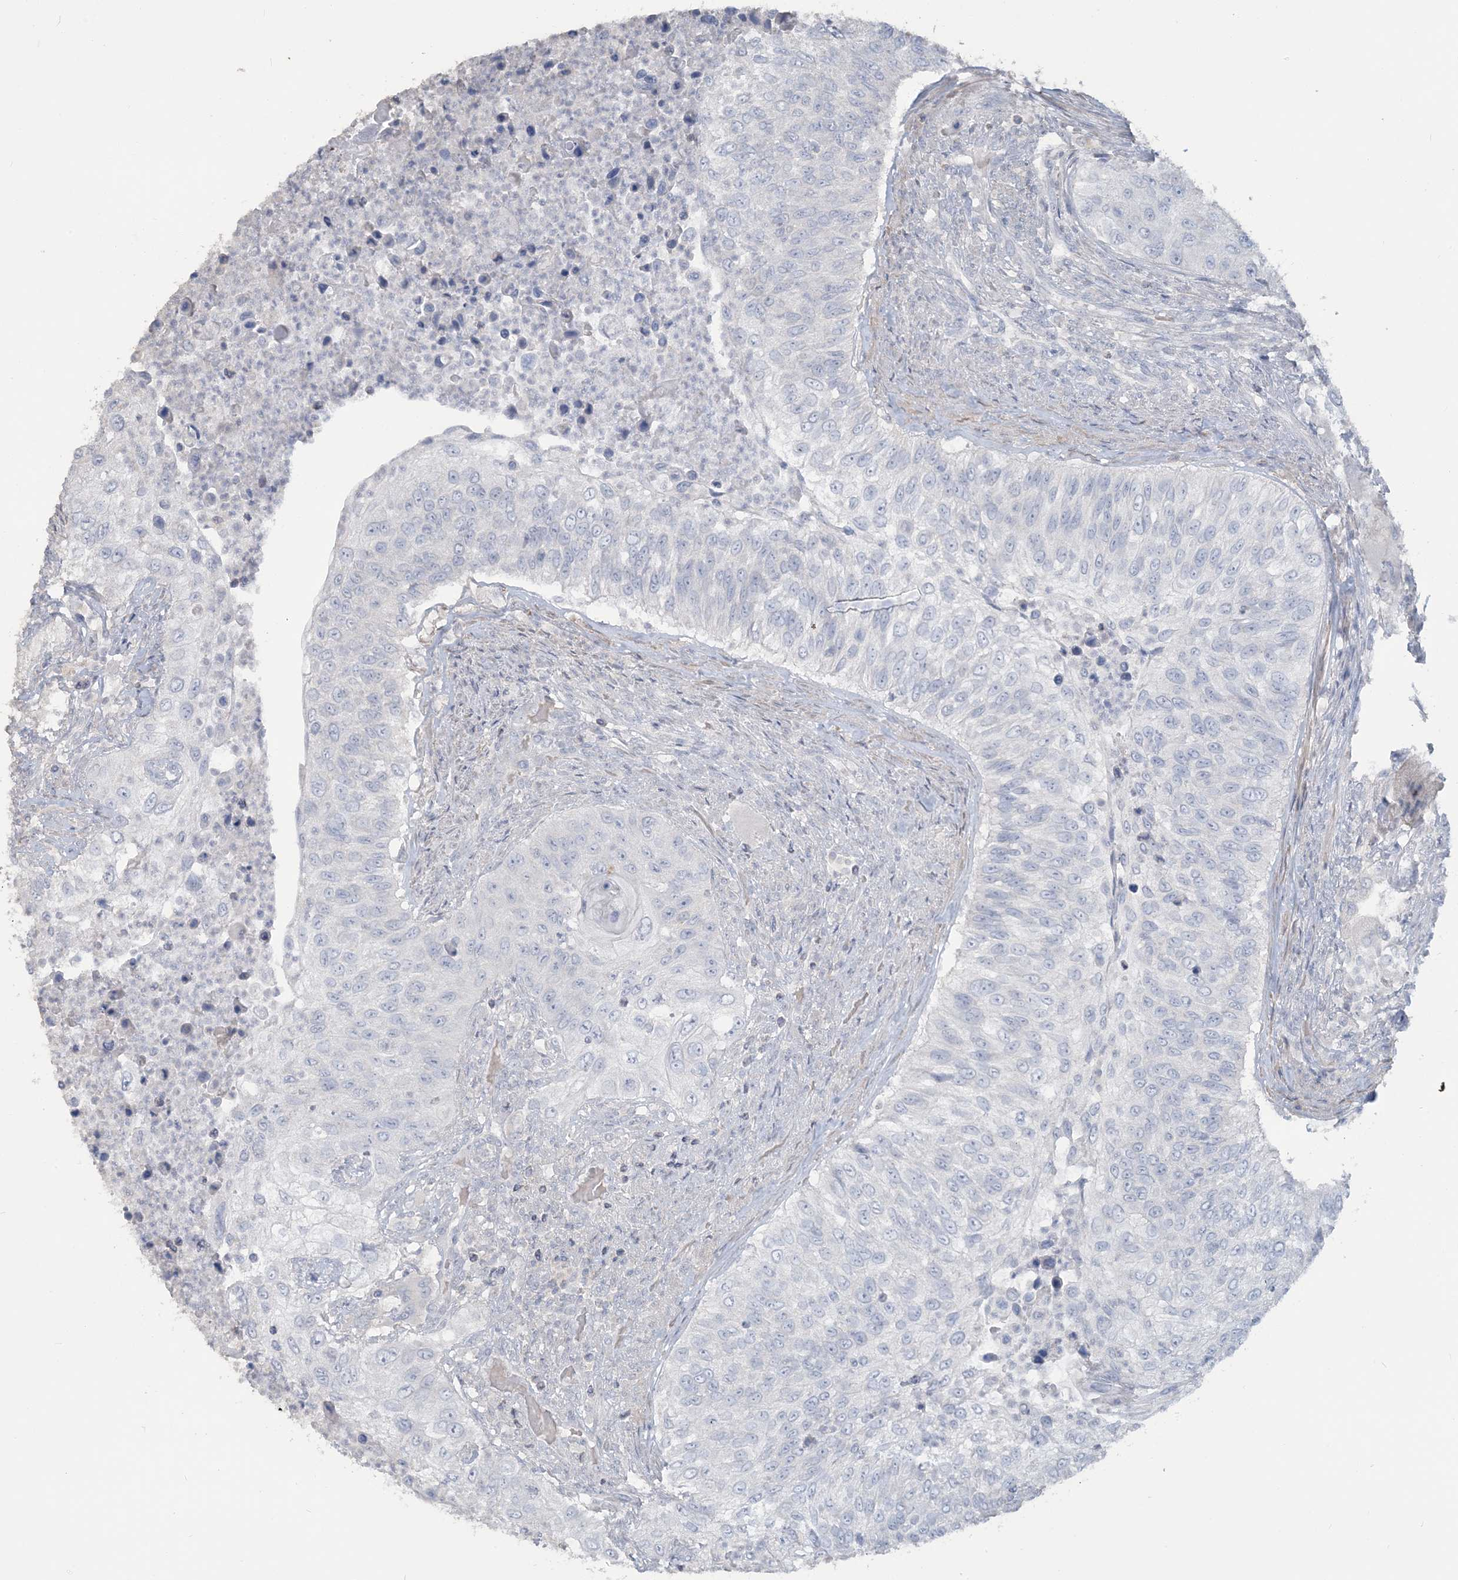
{"staining": {"intensity": "negative", "quantity": "none", "location": "none"}, "tissue": "urothelial cancer", "cell_type": "Tumor cells", "image_type": "cancer", "snomed": [{"axis": "morphology", "description": "Urothelial carcinoma, High grade"}, {"axis": "topography", "description": "Urinary bladder"}], "caption": "Immunohistochemical staining of urothelial cancer shows no significant staining in tumor cells. The staining was performed using DAB (3,3'-diaminobenzidine) to visualize the protein expression in brown, while the nuclei were stained in blue with hematoxylin (Magnification: 20x).", "gene": "NPHS2", "patient": {"sex": "female", "age": 60}}